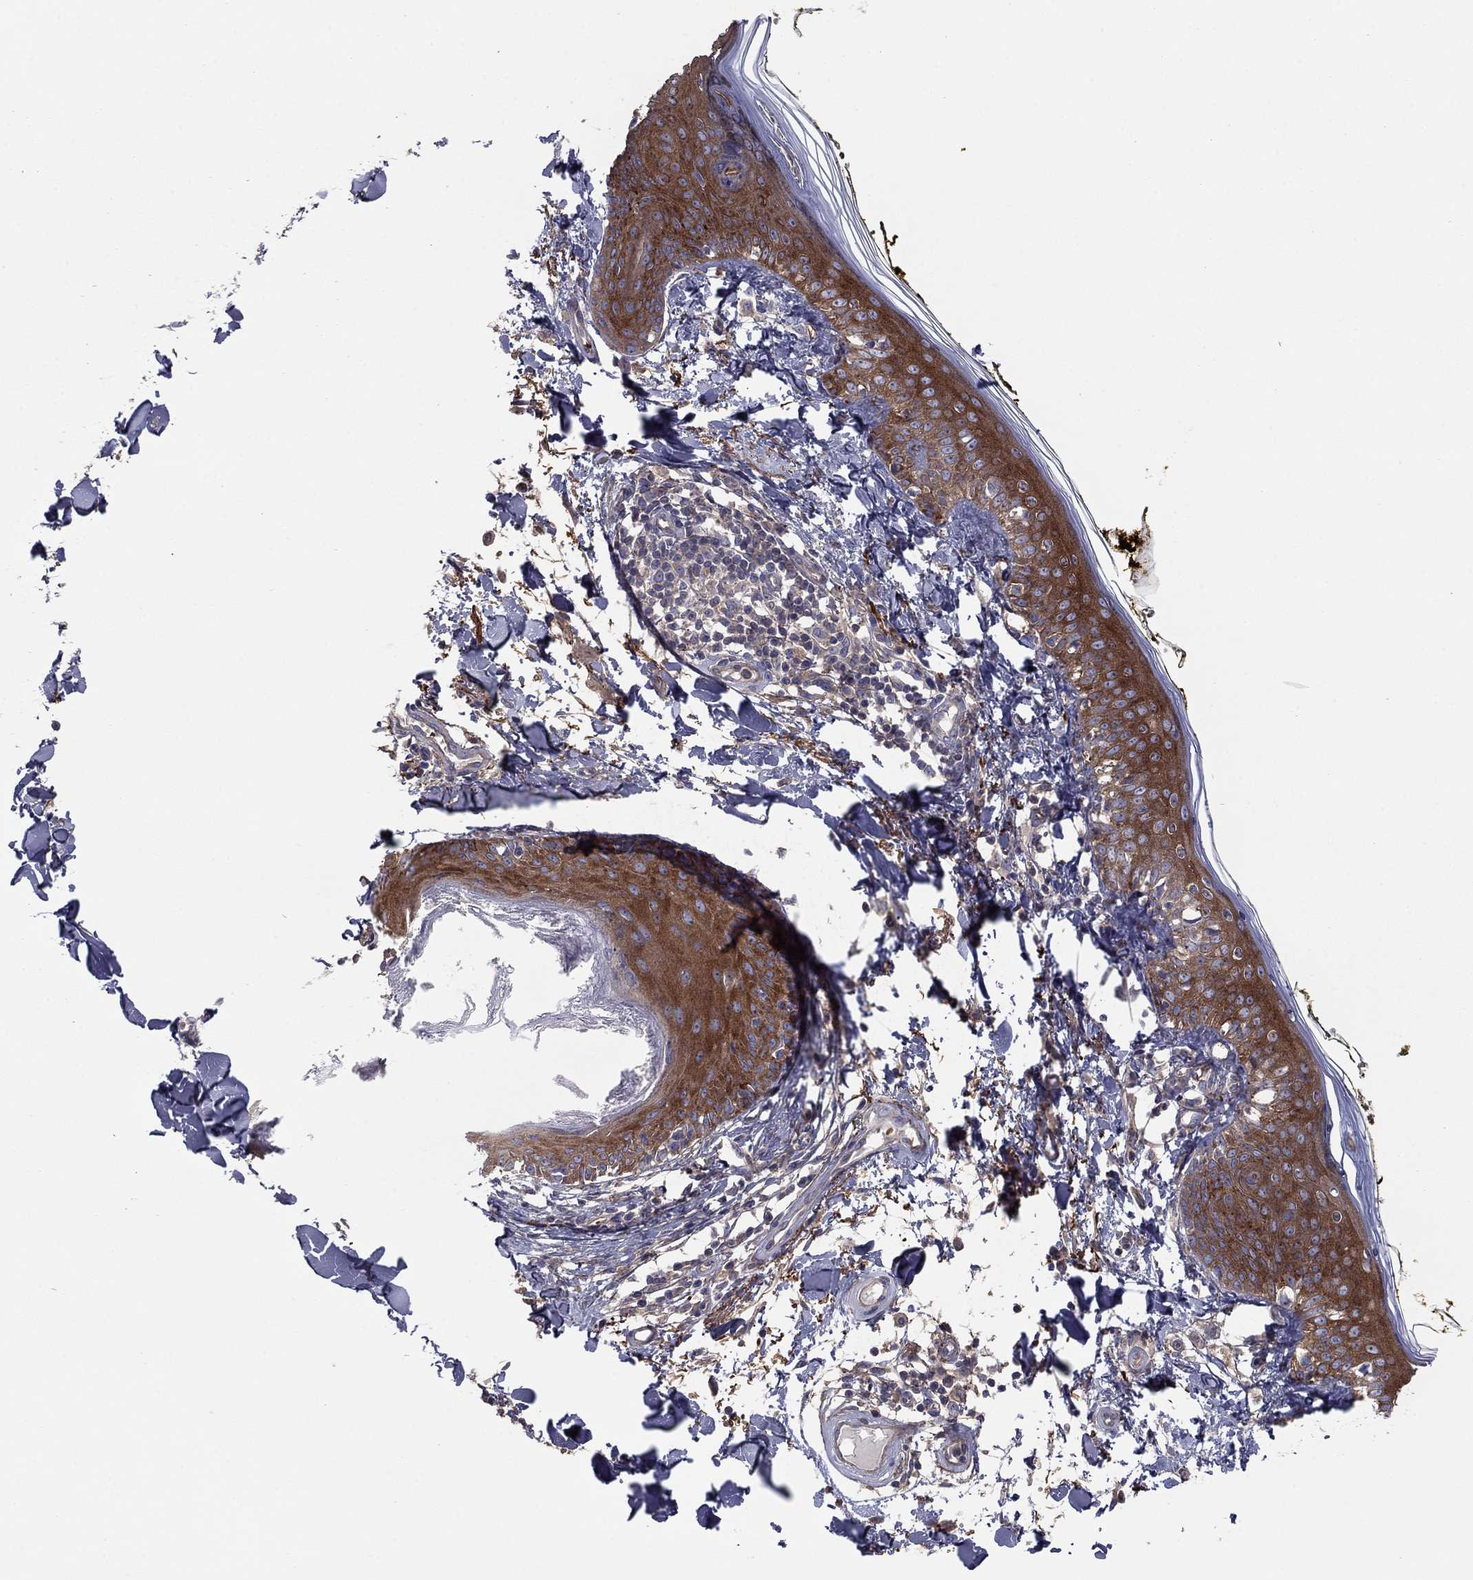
{"staining": {"intensity": "negative", "quantity": "none", "location": "none"}, "tissue": "skin", "cell_type": "Fibroblasts", "image_type": "normal", "snomed": [{"axis": "morphology", "description": "Normal tissue, NOS"}, {"axis": "topography", "description": "Skin"}], "caption": "There is no significant positivity in fibroblasts of skin. (DAB immunohistochemistry (IHC) with hematoxylin counter stain).", "gene": "RNF123", "patient": {"sex": "male", "age": 76}}